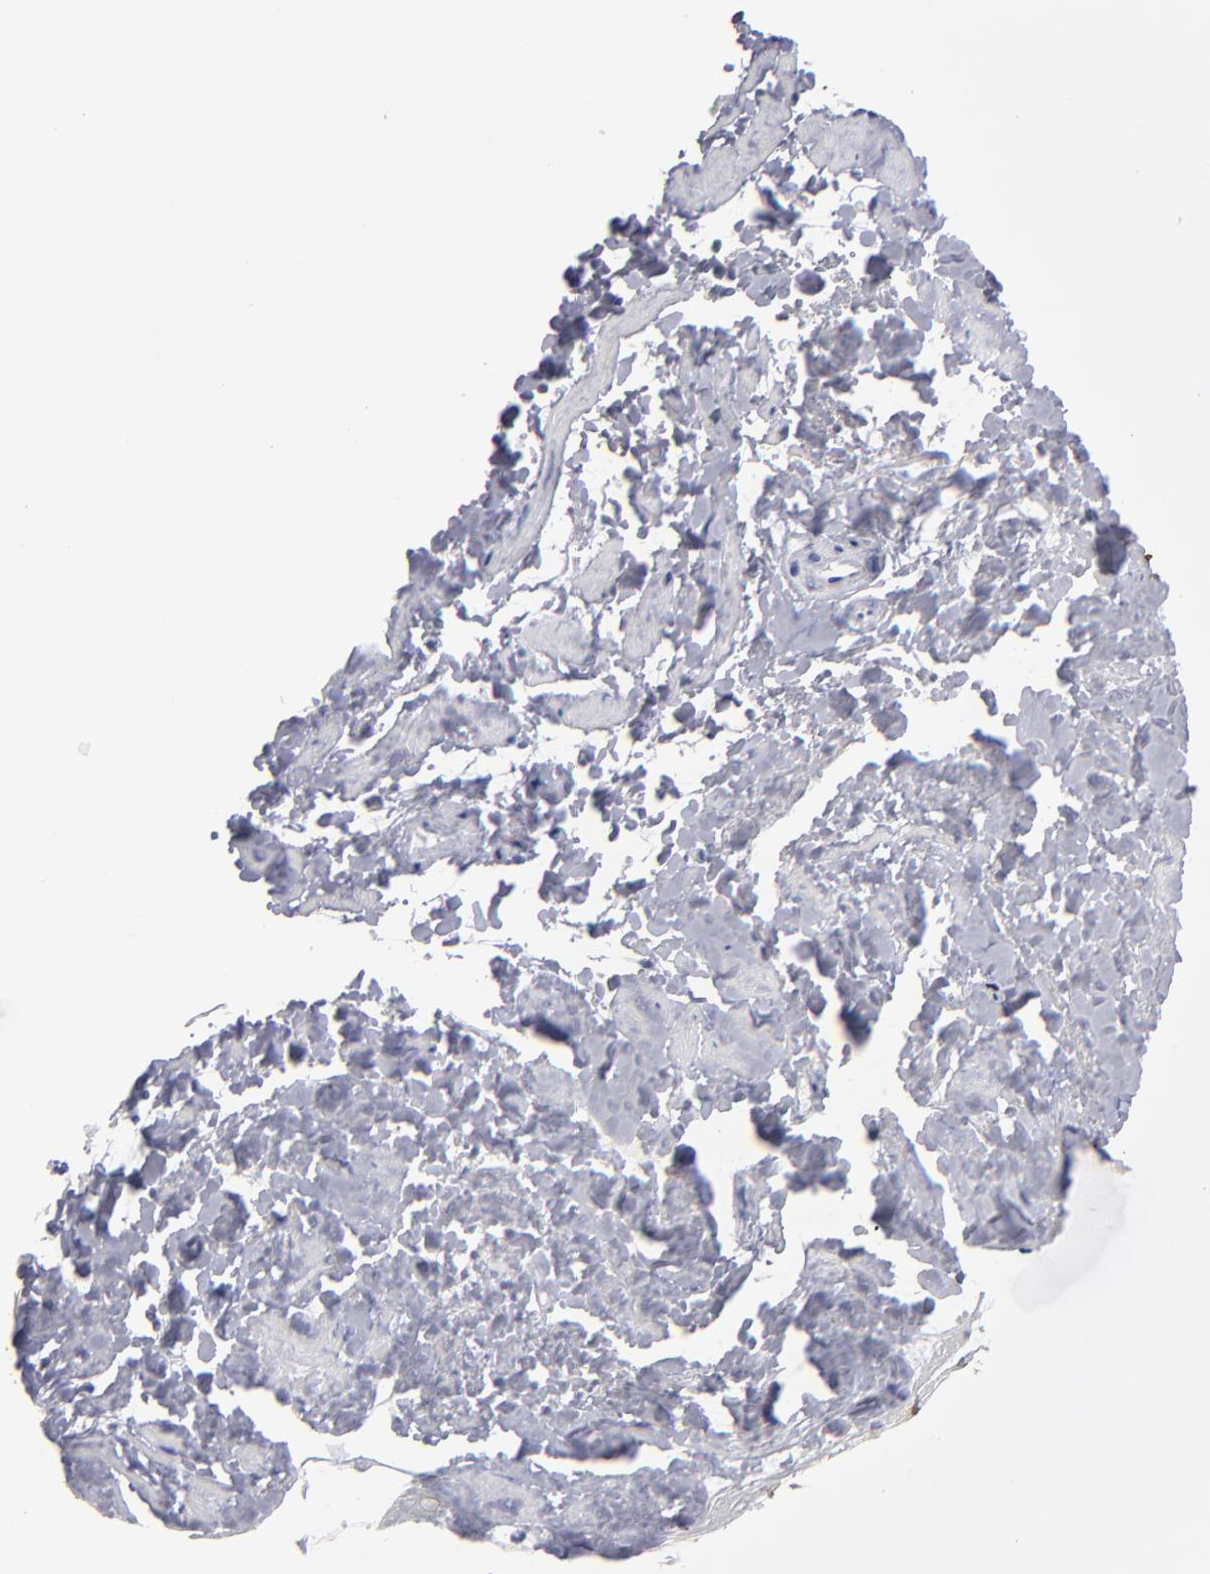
{"staining": {"intensity": "weak", "quantity": "<25%", "location": "cytoplasmic/membranous,nuclear"}, "tissue": "vagina", "cell_type": "Squamous epithelial cells", "image_type": "normal", "snomed": [{"axis": "morphology", "description": "Normal tissue, NOS"}, {"axis": "topography", "description": "Vagina"}], "caption": "IHC image of unremarkable vagina: human vagina stained with DAB reveals no significant protein expression in squamous epithelial cells. (Immunohistochemistry (ihc), brightfield microscopy, high magnification).", "gene": "FABP4", "patient": {"sex": "female", "age": 55}}